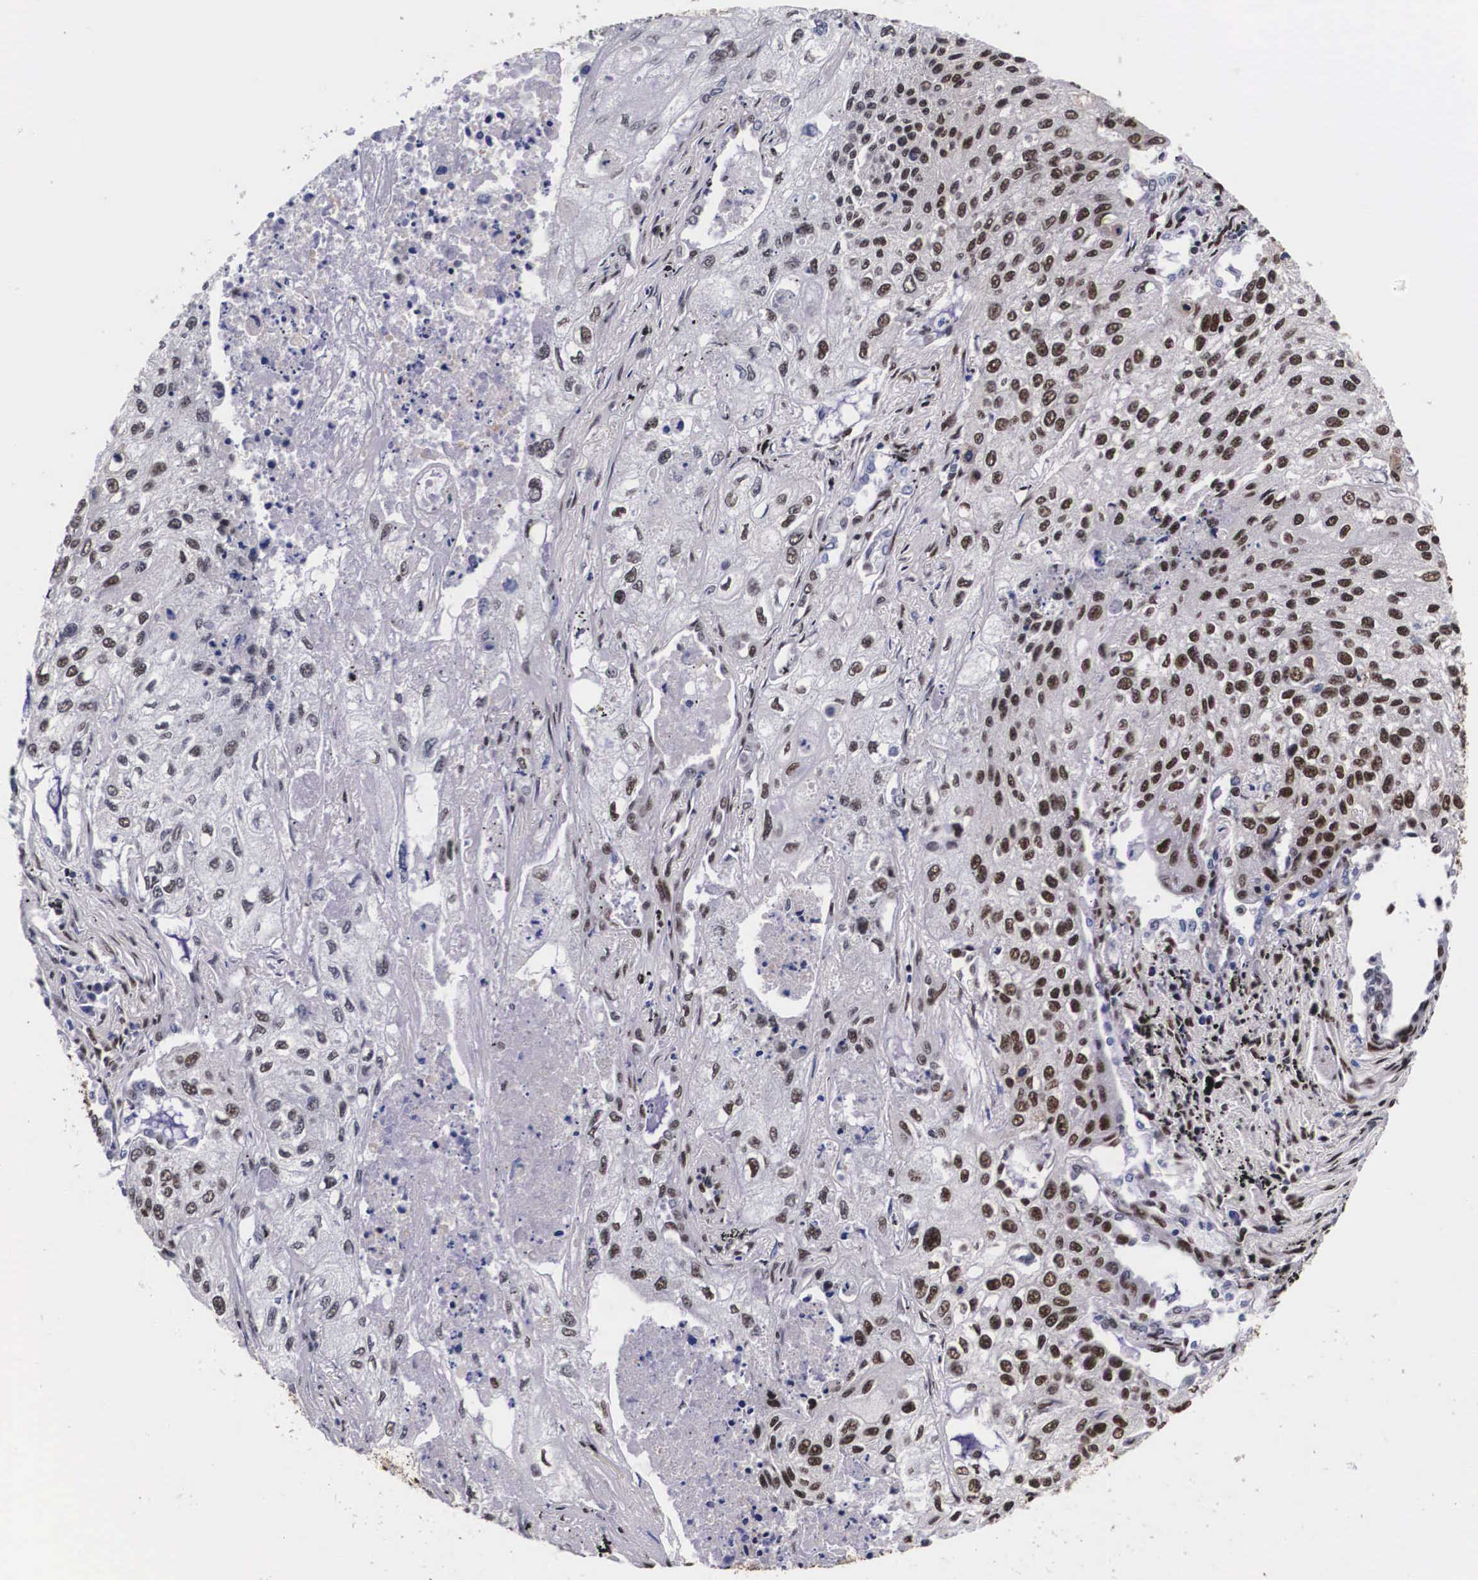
{"staining": {"intensity": "moderate", "quantity": ">75%", "location": "nuclear"}, "tissue": "lung cancer", "cell_type": "Tumor cells", "image_type": "cancer", "snomed": [{"axis": "morphology", "description": "Squamous cell carcinoma, NOS"}, {"axis": "topography", "description": "Lung"}], "caption": "IHC (DAB (3,3'-diaminobenzidine)) staining of squamous cell carcinoma (lung) shows moderate nuclear protein positivity in approximately >75% of tumor cells.", "gene": "PABPN1", "patient": {"sex": "male", "age": 75}}